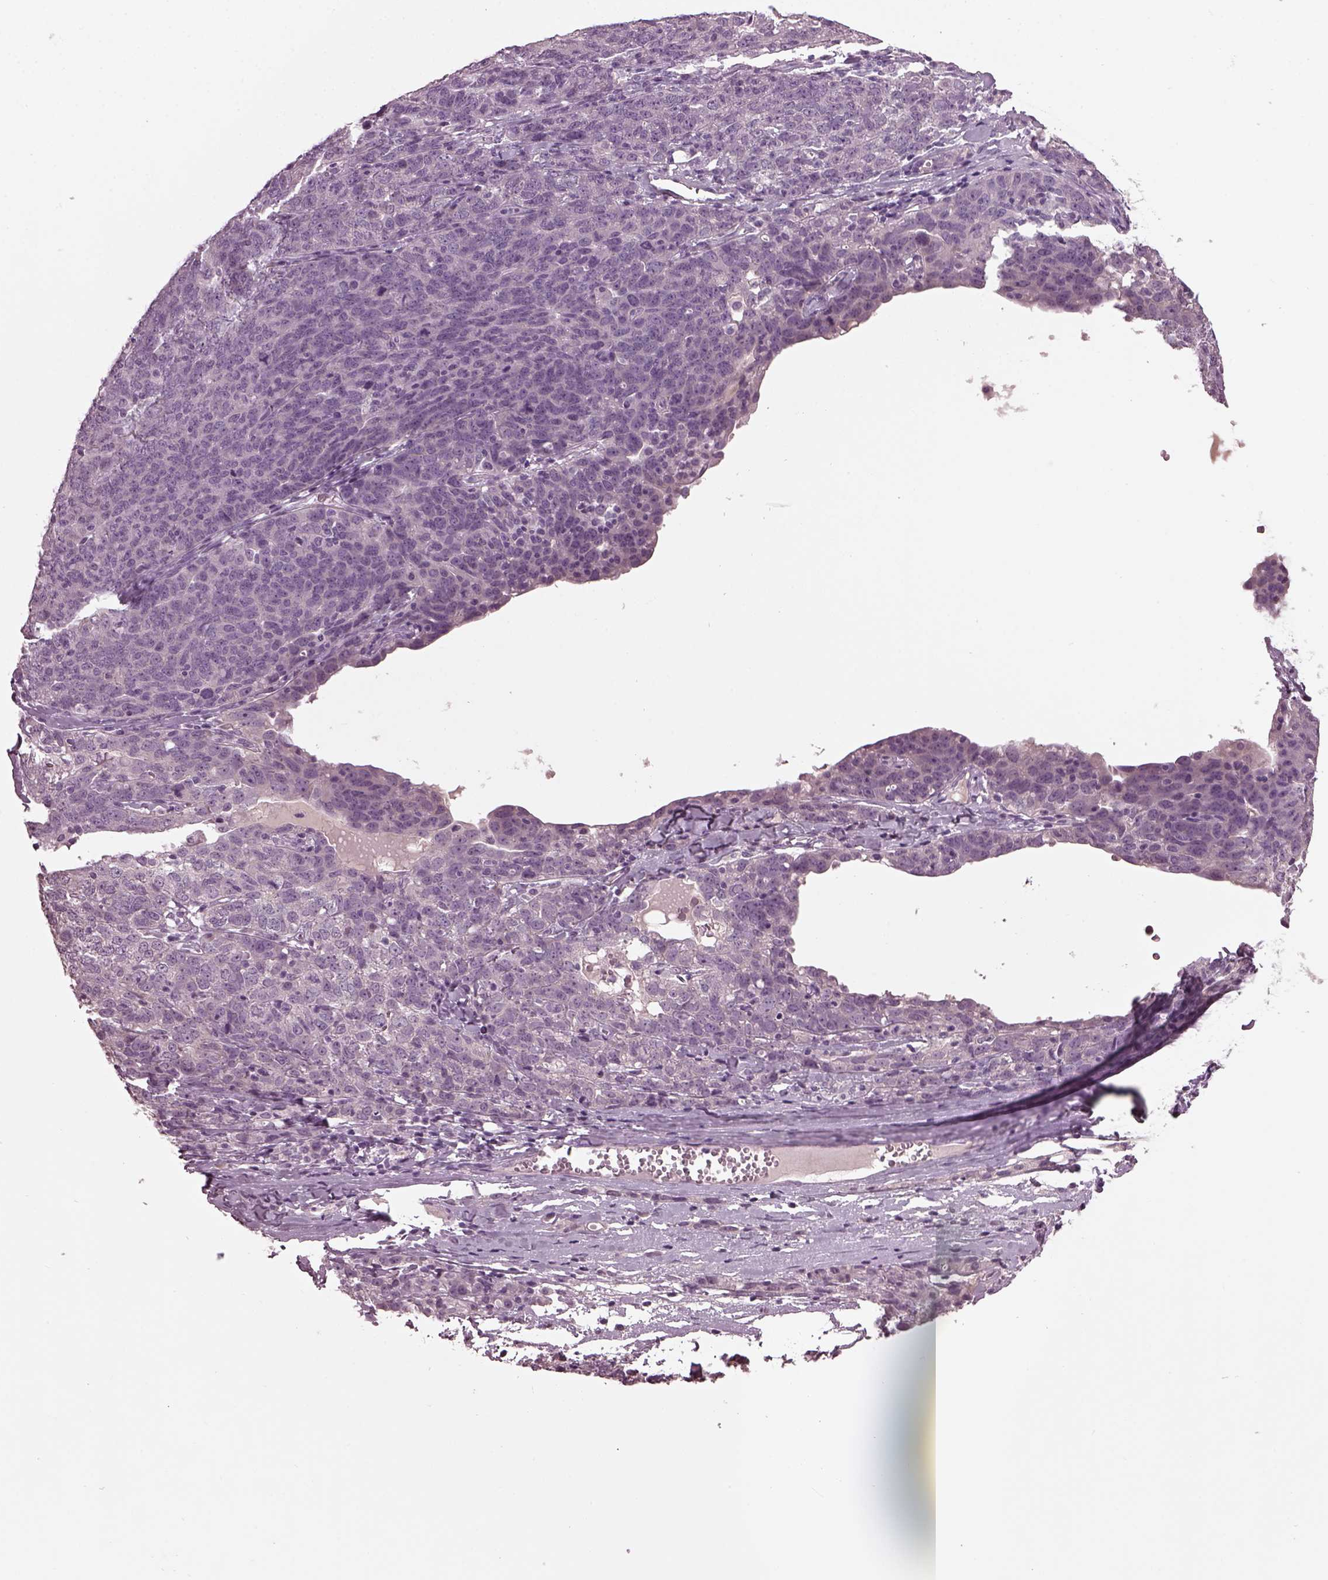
{"staining": {"intensity": "negative", "quantity": "none", "location": "none"}, "tissue": "ovarian cancer", "cell_type": "Tumor cells", "image_type": "cancer", "snomed": [{"axis": "morphology", "description": "Cystadenocarcinoma, serous, NOS"}, {"axis": "topography", "description": "Ovary"}], "caption": "Tumor cells show no significant protein staining in ovarian cancer. The staining was performed using DAB (3,3'-diaminobenzidine) to visualize the protein expression in brown, while the nuclei were stained in blue with hematoxylin (Magnification: 20x).", "gene": "CLCN4", "patient": {"sex": "female", "age": 71}}